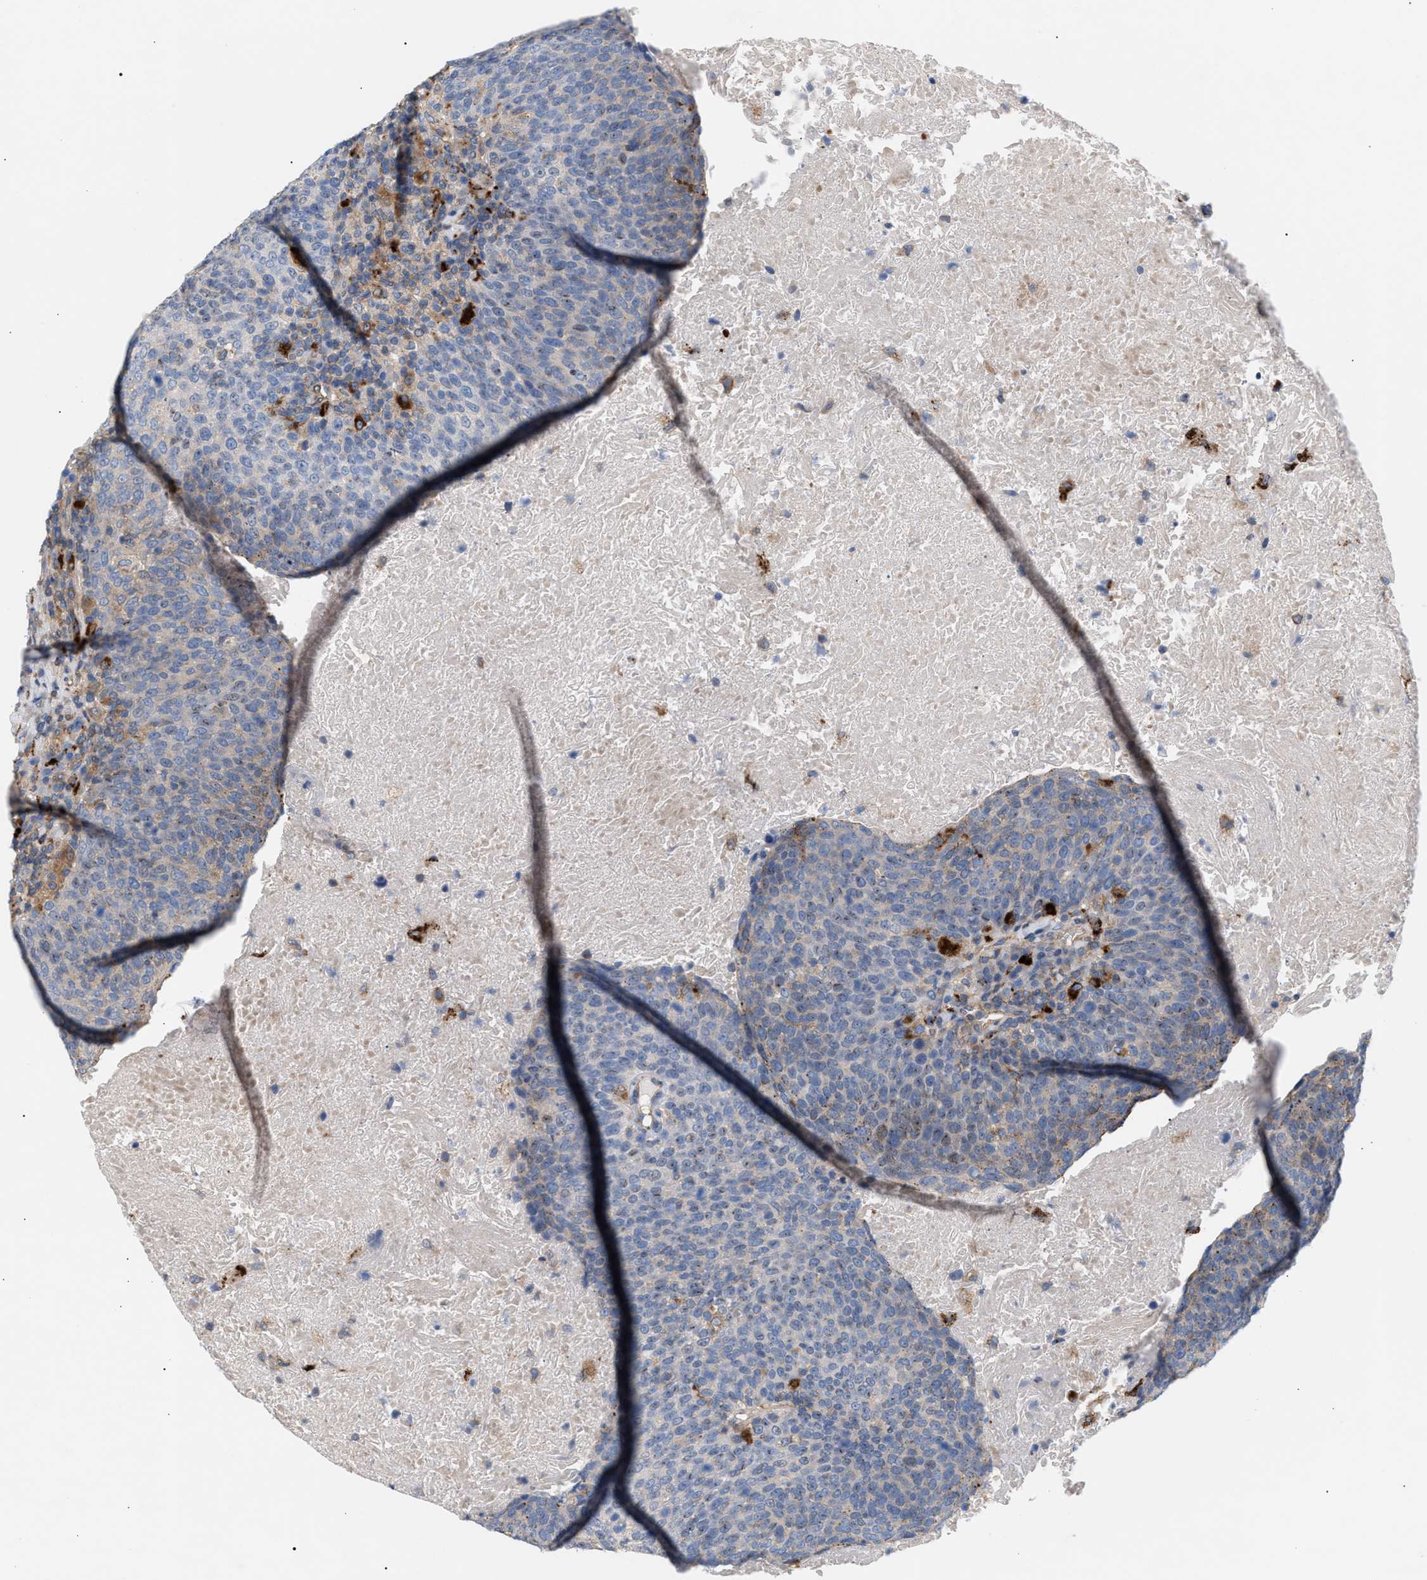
{"staining": {"intensity": "moderate", "quantity": "<25%", "location": "cytoplasmic/membranous"}, "tissue": "head and neck cancer", "cell_type": "Tumor cells", "image_type": "cancer", "snomed": [{"axis": "morphology", "description": "Squamous cell carcinoma, NOS"}, {"axis": "morphology", "description": "Squamous cell carcinoma, metastatic, NOS"}, {"axis": "topography", "description": "Lymph node"}, {"axis": "topography", "description": "Head-Neck"}], "caption": "IHC (DAB) staining of human head and neck cancer shows moderate cytoplasmic/membranous protein staining in about <25% of tumor cells.", "gene": "MBTD1", "patient": {"sex": "male", "age": 62}}